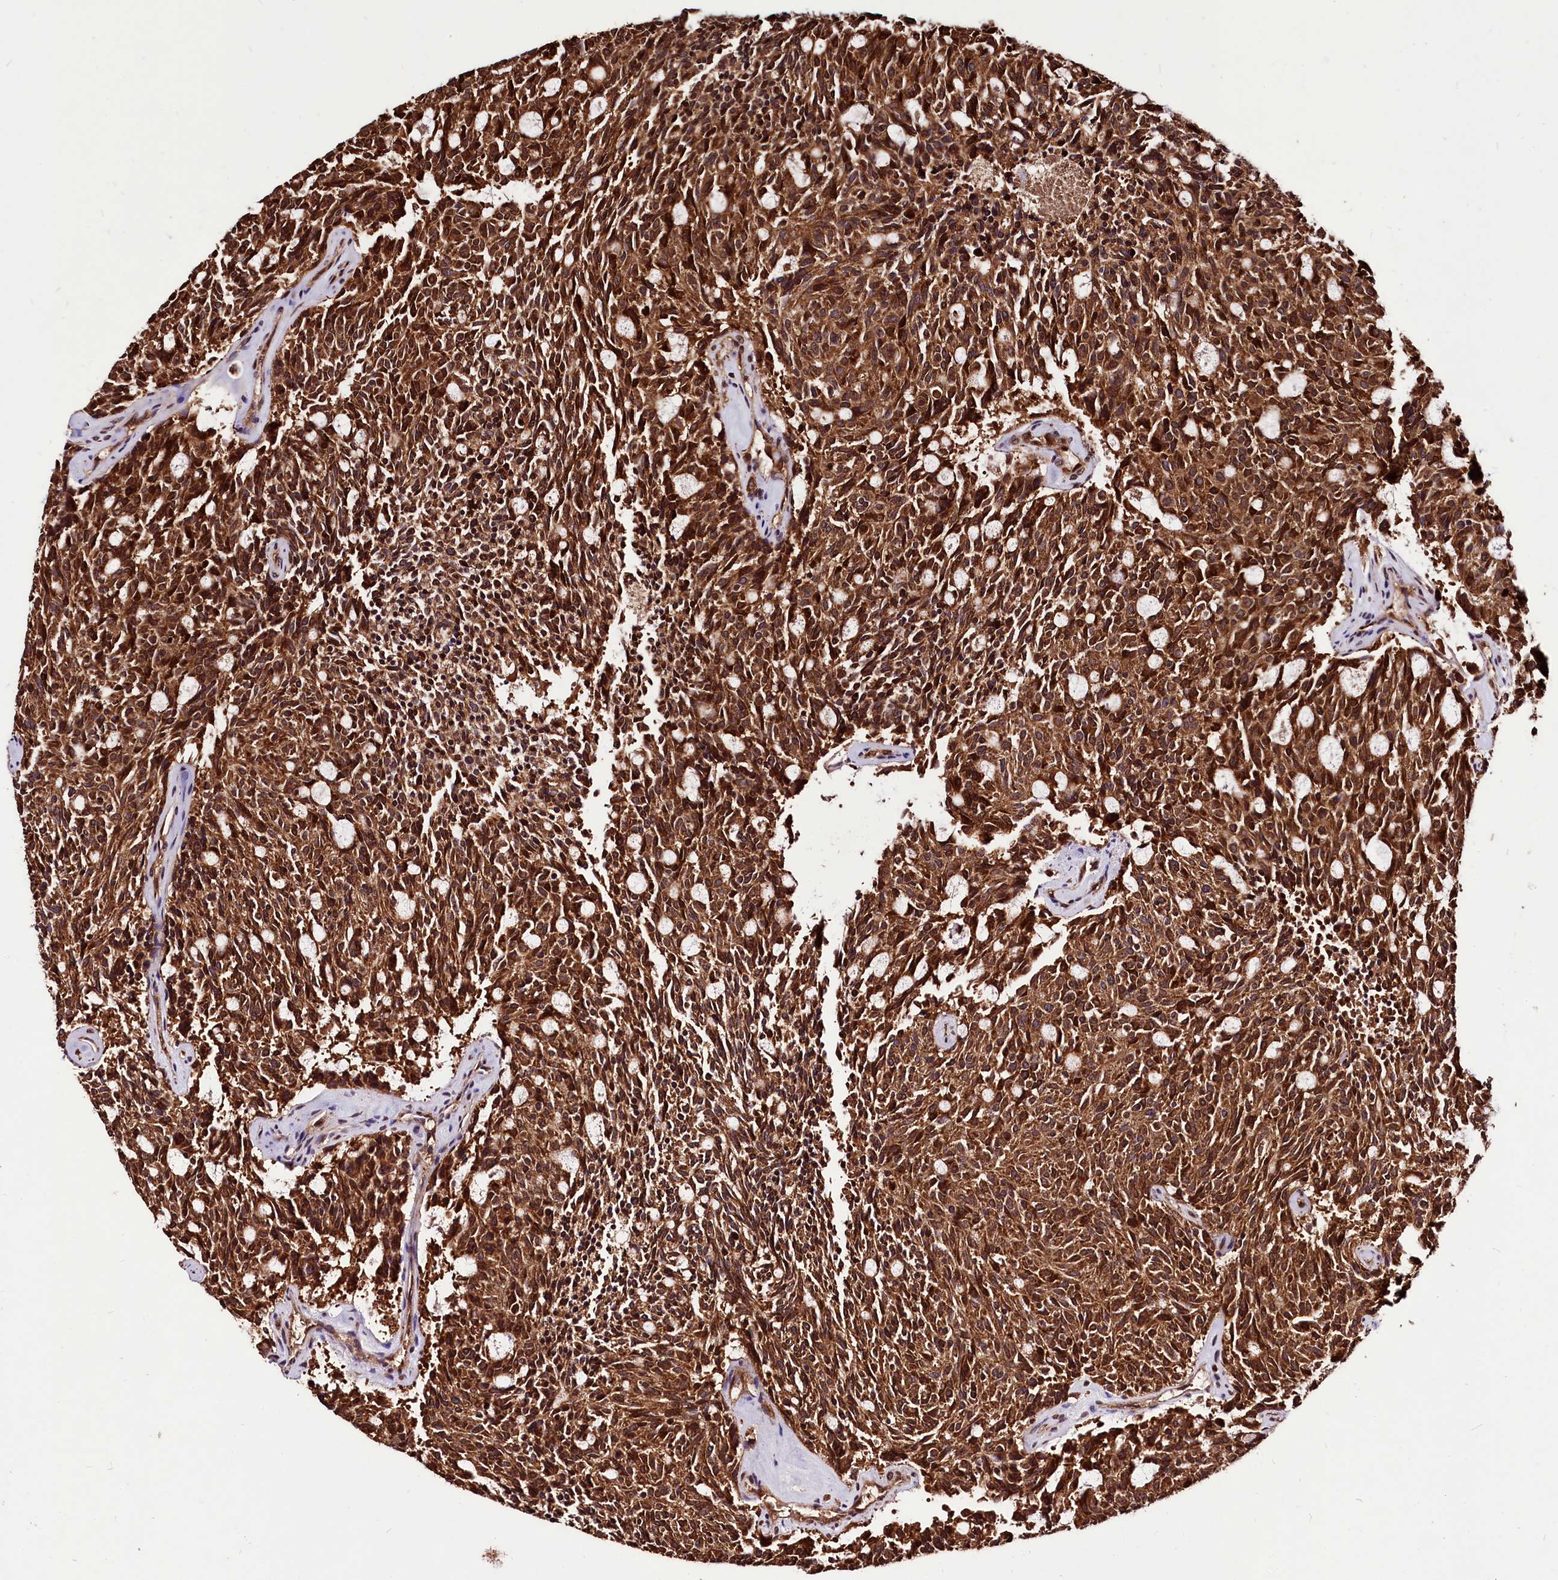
{"staining": {"intensity": "strong", "quantity": ">75%", "location": "cytoplasmic/membranous"}, "tissue": "carcinoid", "cell_type": "Tumor cells", "image_type": "cancer", "snomed": [{"axis": "morphology", "description": "Carcinoid, malignant, NOS"}, {"axis": "topography", "description": "Pancreas"}], "caption": "Human carcinoid stained for a protein (brown) displays strong cytoplasmic/membranous positive expression in about >75% of tumor cells.", "gene": "LRSAM1", "patient": {"sex": "female", "age": 54}}